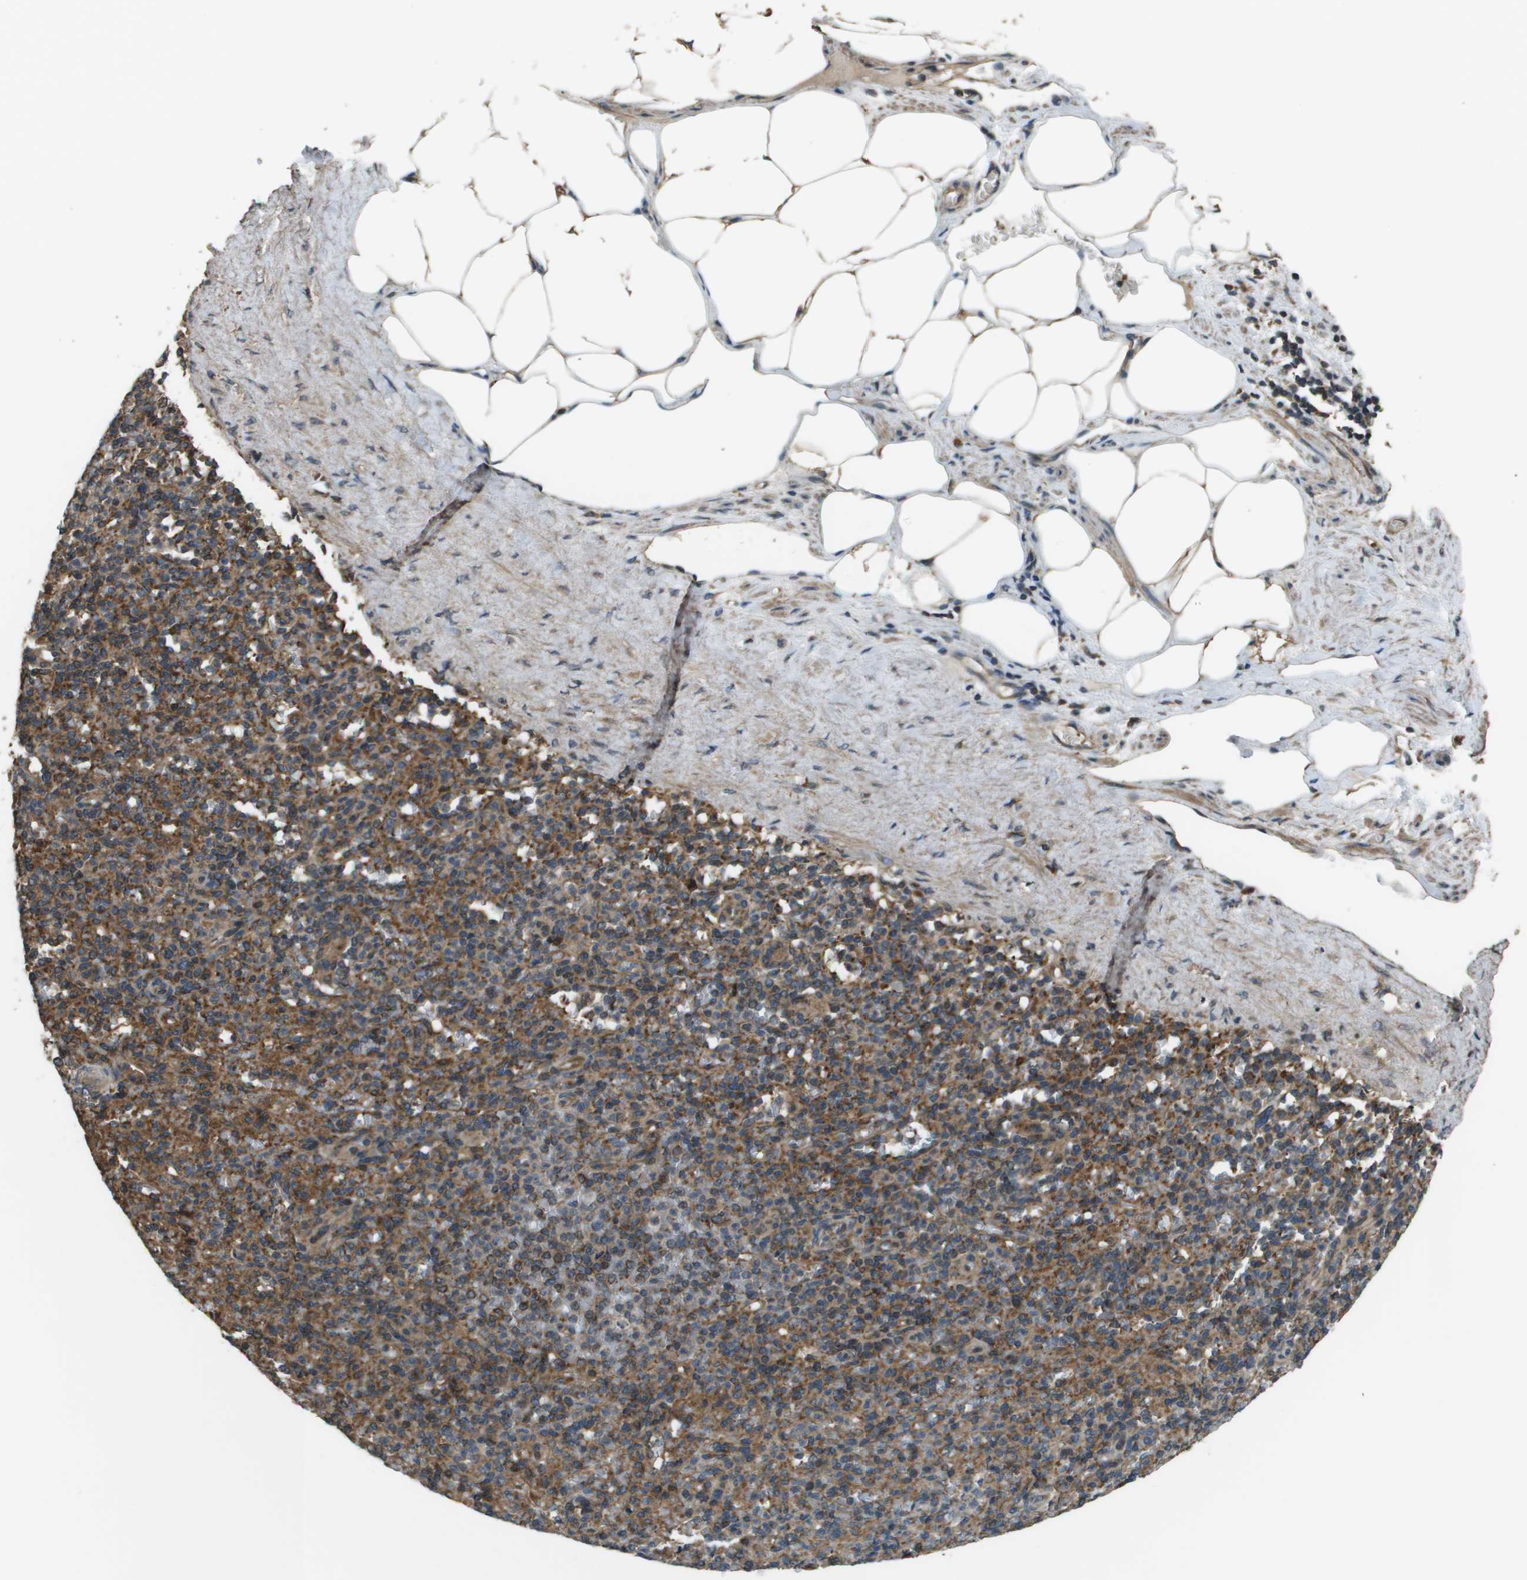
{"staining": {"intensity": "strong", "quantity": "25%-75%", "location": "cytoplasmic/membranous"}, "tissue": "spleen", "cell_type": "Cells in red pulp", "image_type": "normal", "snomed": [{"axis": "morphology", "description": "Normal tissue, NOS"}, {"axis": "topography", "description": "Spleen"}], "caption": "Immunohistochemical staining of benign human spleen exhibits high levels of strong cytoplasmic/membranous expression in approximately 25%-75% of cells in red pulp. The staining was performed using DAB to visualize the protein expression in brown, while the nuclei were stained in blue with hematoxylin (Magnification: 20x).", "gene": "PLPBP", "patient": {"sex": "female", "age": 74}}